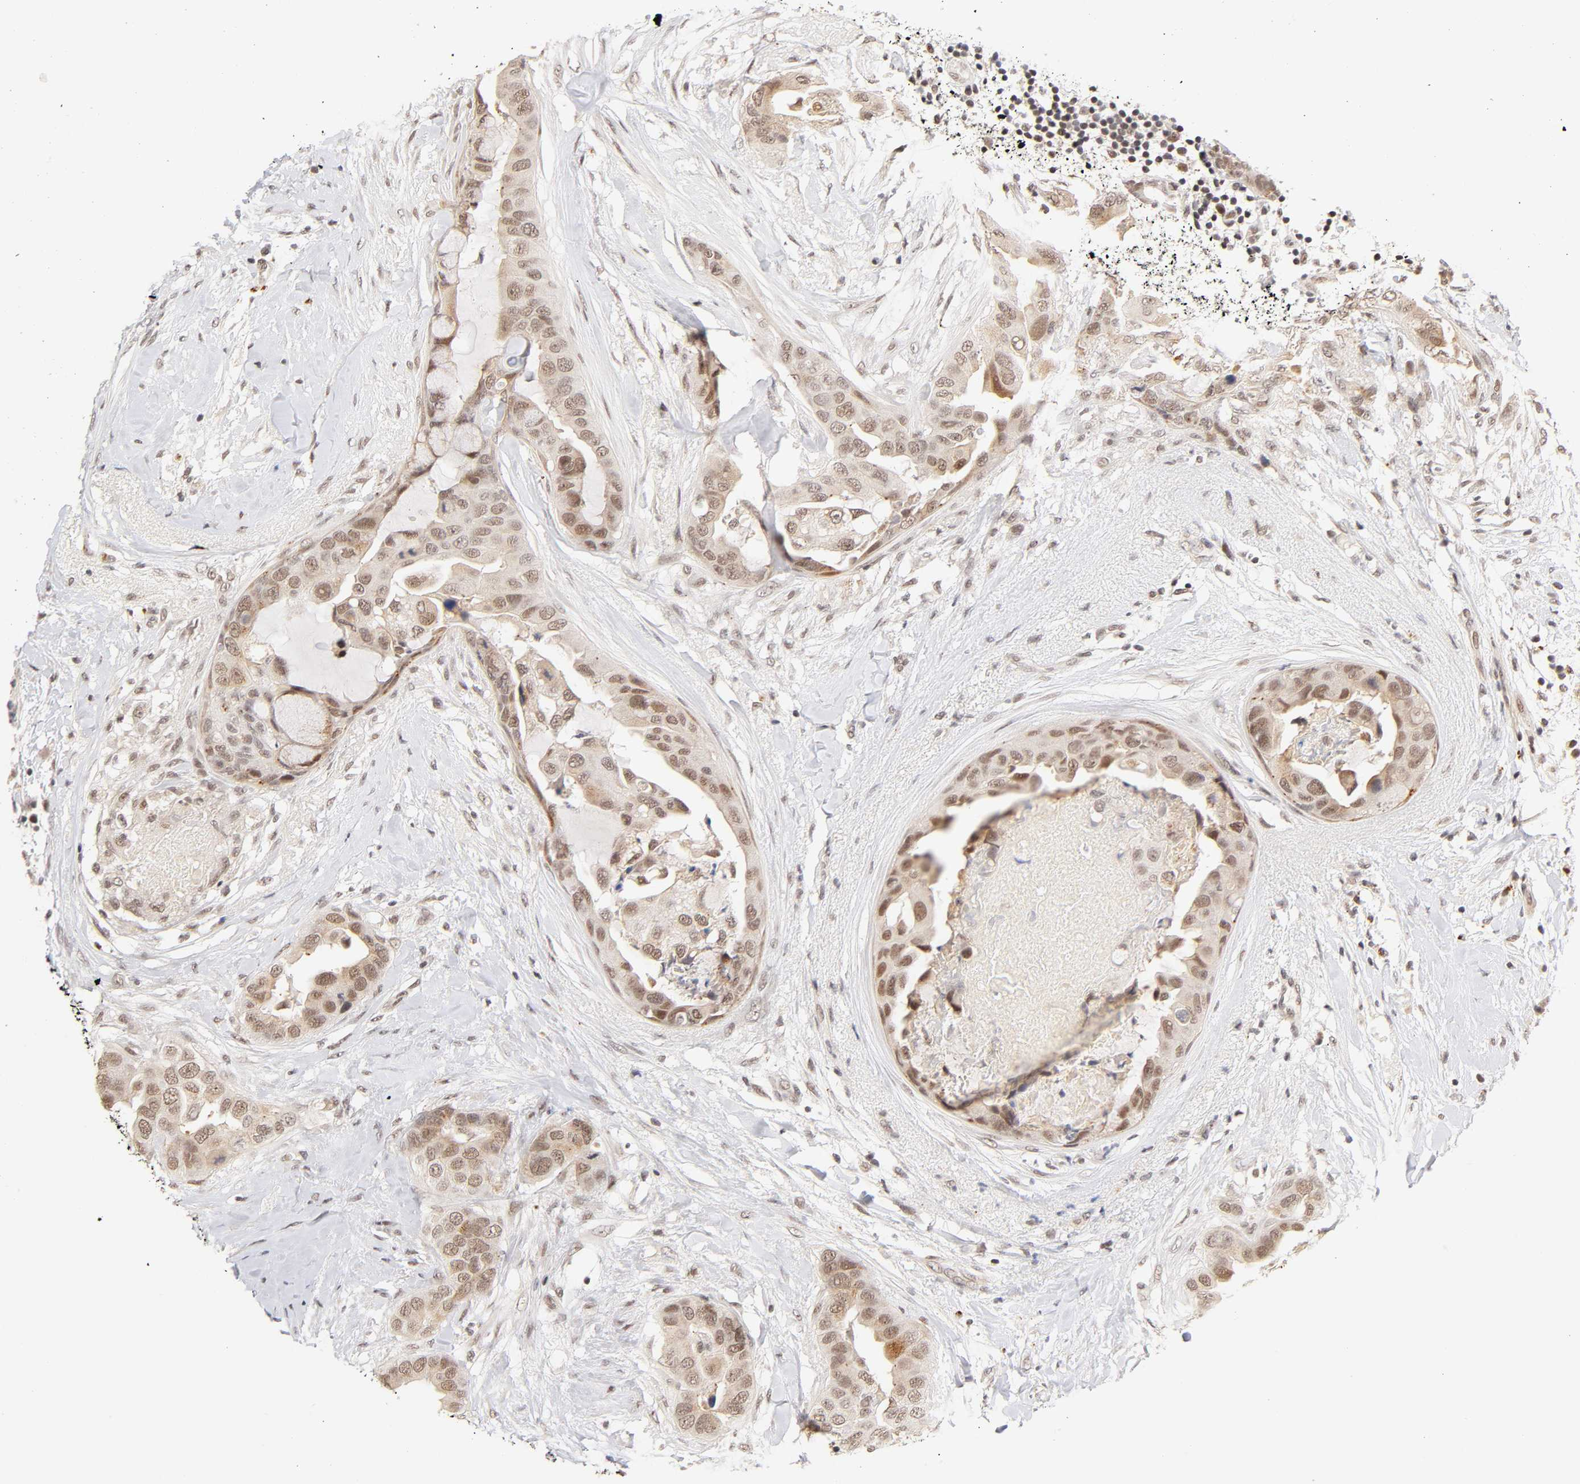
{"staining": {"intensity": "weak", "quantity": ">75%", "location": "cytoplasmic/membranous,nuclear"}, "tissue": "breast cancer", "cell_type": "Tumor cells", "image_type": "cancer", "snomed": [{"axis": "morphology", "description": "Duct carcinoma"}, {"axis": "topography", "description": "Breast"}], "caption": "Immunohistochemistry (IHC) staining of breast cancer (infiltrating ductal carcinoma), which shows low levels of weak cytoplasmic/membranous and nuclear positivity in about >75% of tumor cells indicating weak cytoplasmic/membranous and nuclear protein expression. The staining was performed using DAB (3,3'-diaminobenzidine) (brown) for protein detection and nuclei were counterstained in hematoxylin (blue).", "gene": "TAF10", "patient": {"sex": "female", "age": 40}}